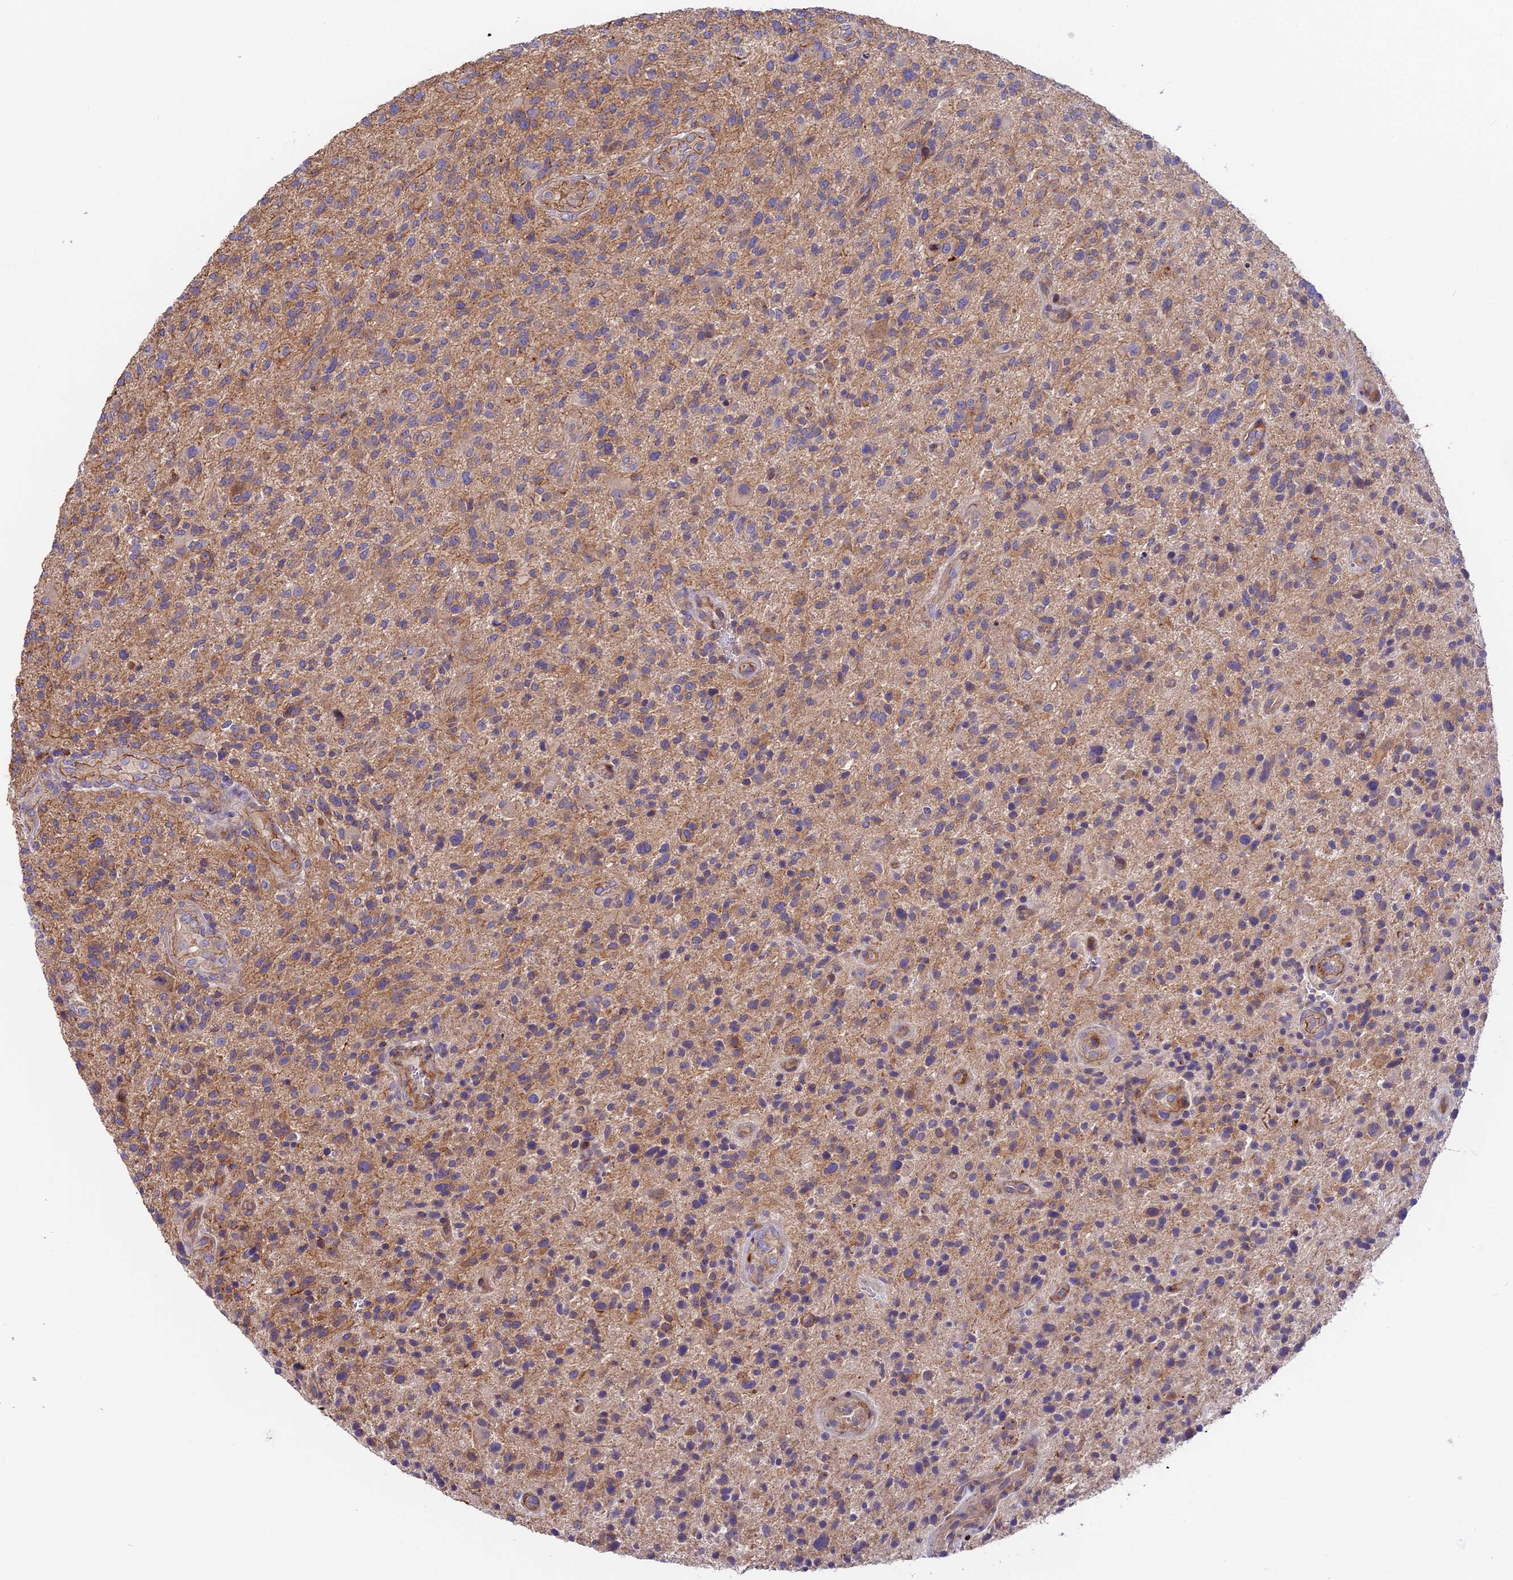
{"staining": {"intensity": "weak", "quantity": "25%-75%", "location": "cytoplasmic/membranous"}, "tissue": "glioma", "cell_type": "Tumor cells", "image_type": "cancer", "snomed": [{"axis": "morphology", "description": "Glioma, malignant, High grade"}, {"axis": "topography", "description": "Brain"}], "caption": "Malignant glioma (high-grade) was stained to show a protein in brown. There is low levels of weak cytoplasmic/membranous staining in approximately 25%-75% of tumor cells.", "gene": "VPS13C", "patient": {"sex": "male", "age": 47}}